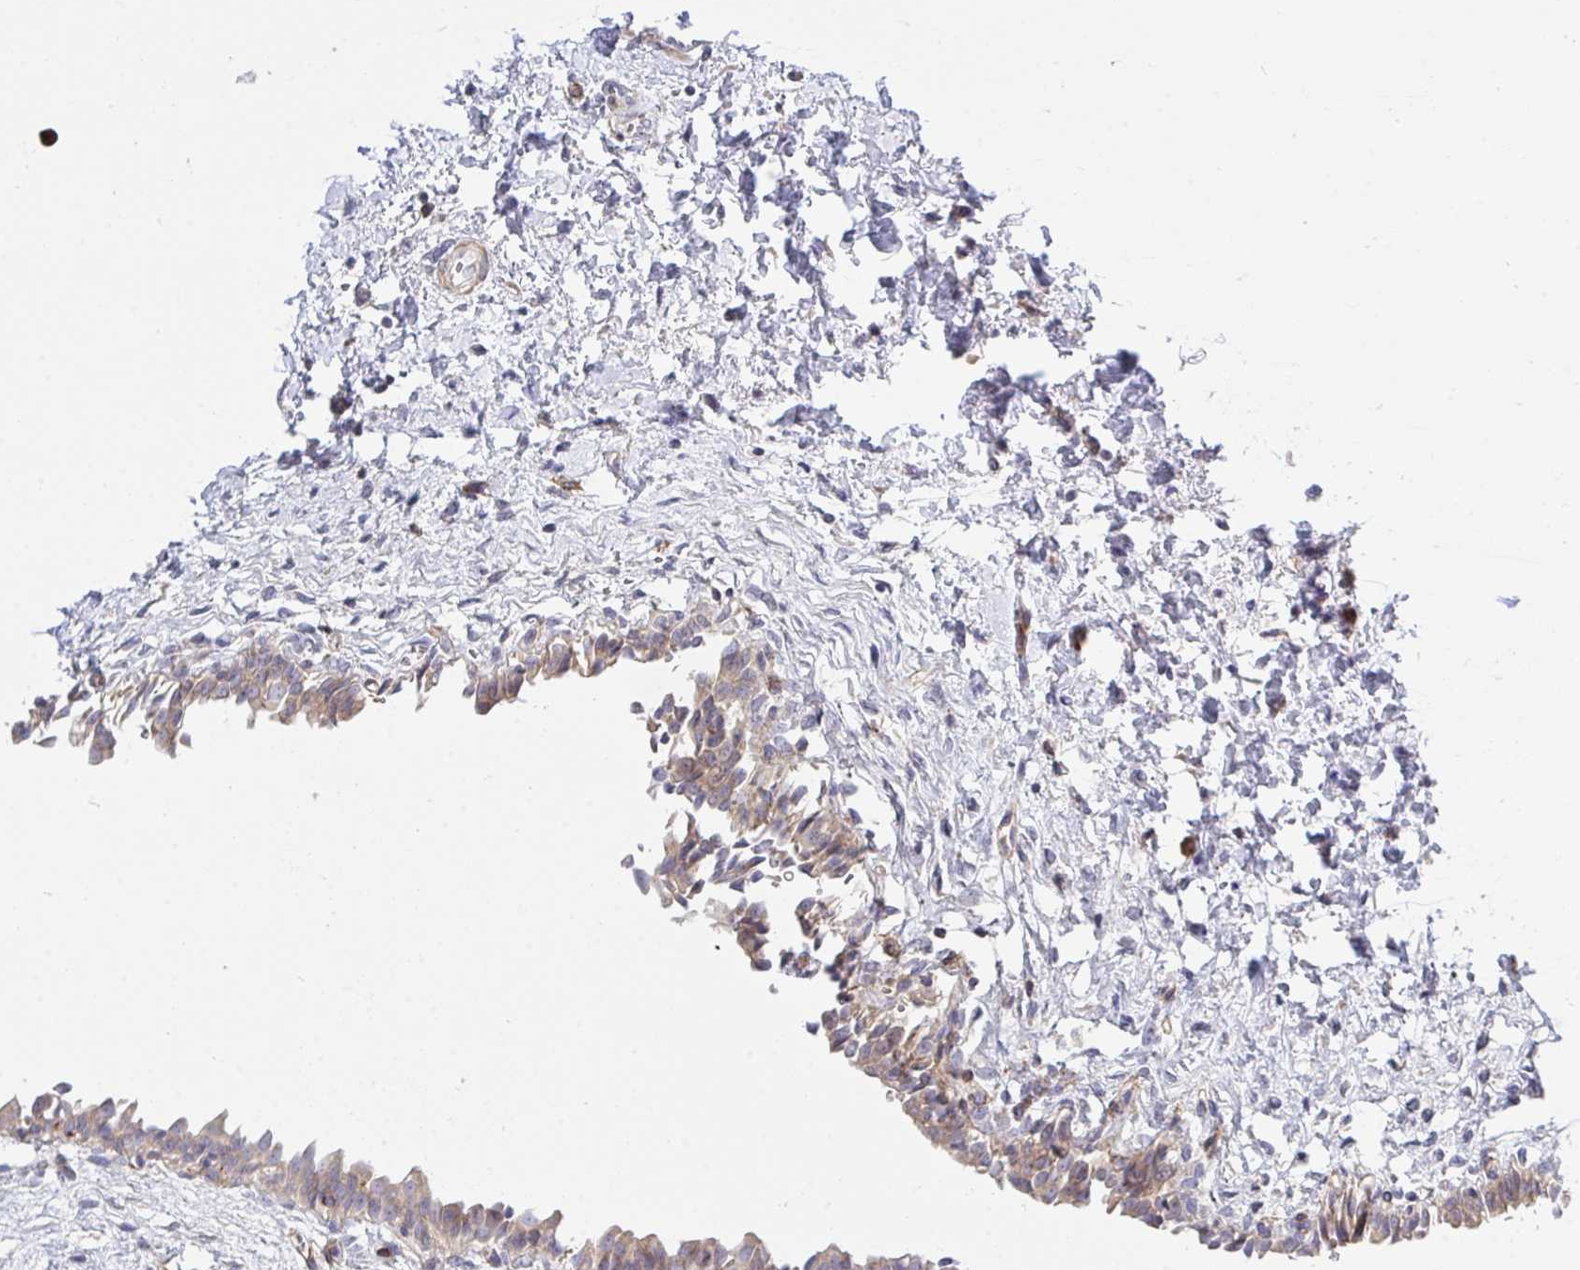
{"staining": {"intensity": "weak", "quantity": ">75%", "location": "cytoplasmic/membranous"}, "tissue": "urinary bladder", "cell_type": "Urothelial cells", "image_type": "normal", "snomed": [{"axis": "morphology", "description": "Normal tissue, NOS"}, {"axis": "topography", "description": "Urinary bladder"}], "caption": "Immunohistochemistry (DAB (3,3'-diaminobenzidine)) staining of benign urinary bladder exhibits weak cytoplasmic/membranous protein positivity in approximately >75% of urothelial cells.", "gene": "FRMD3", "patient": {"sex": "male", "age": 37}}